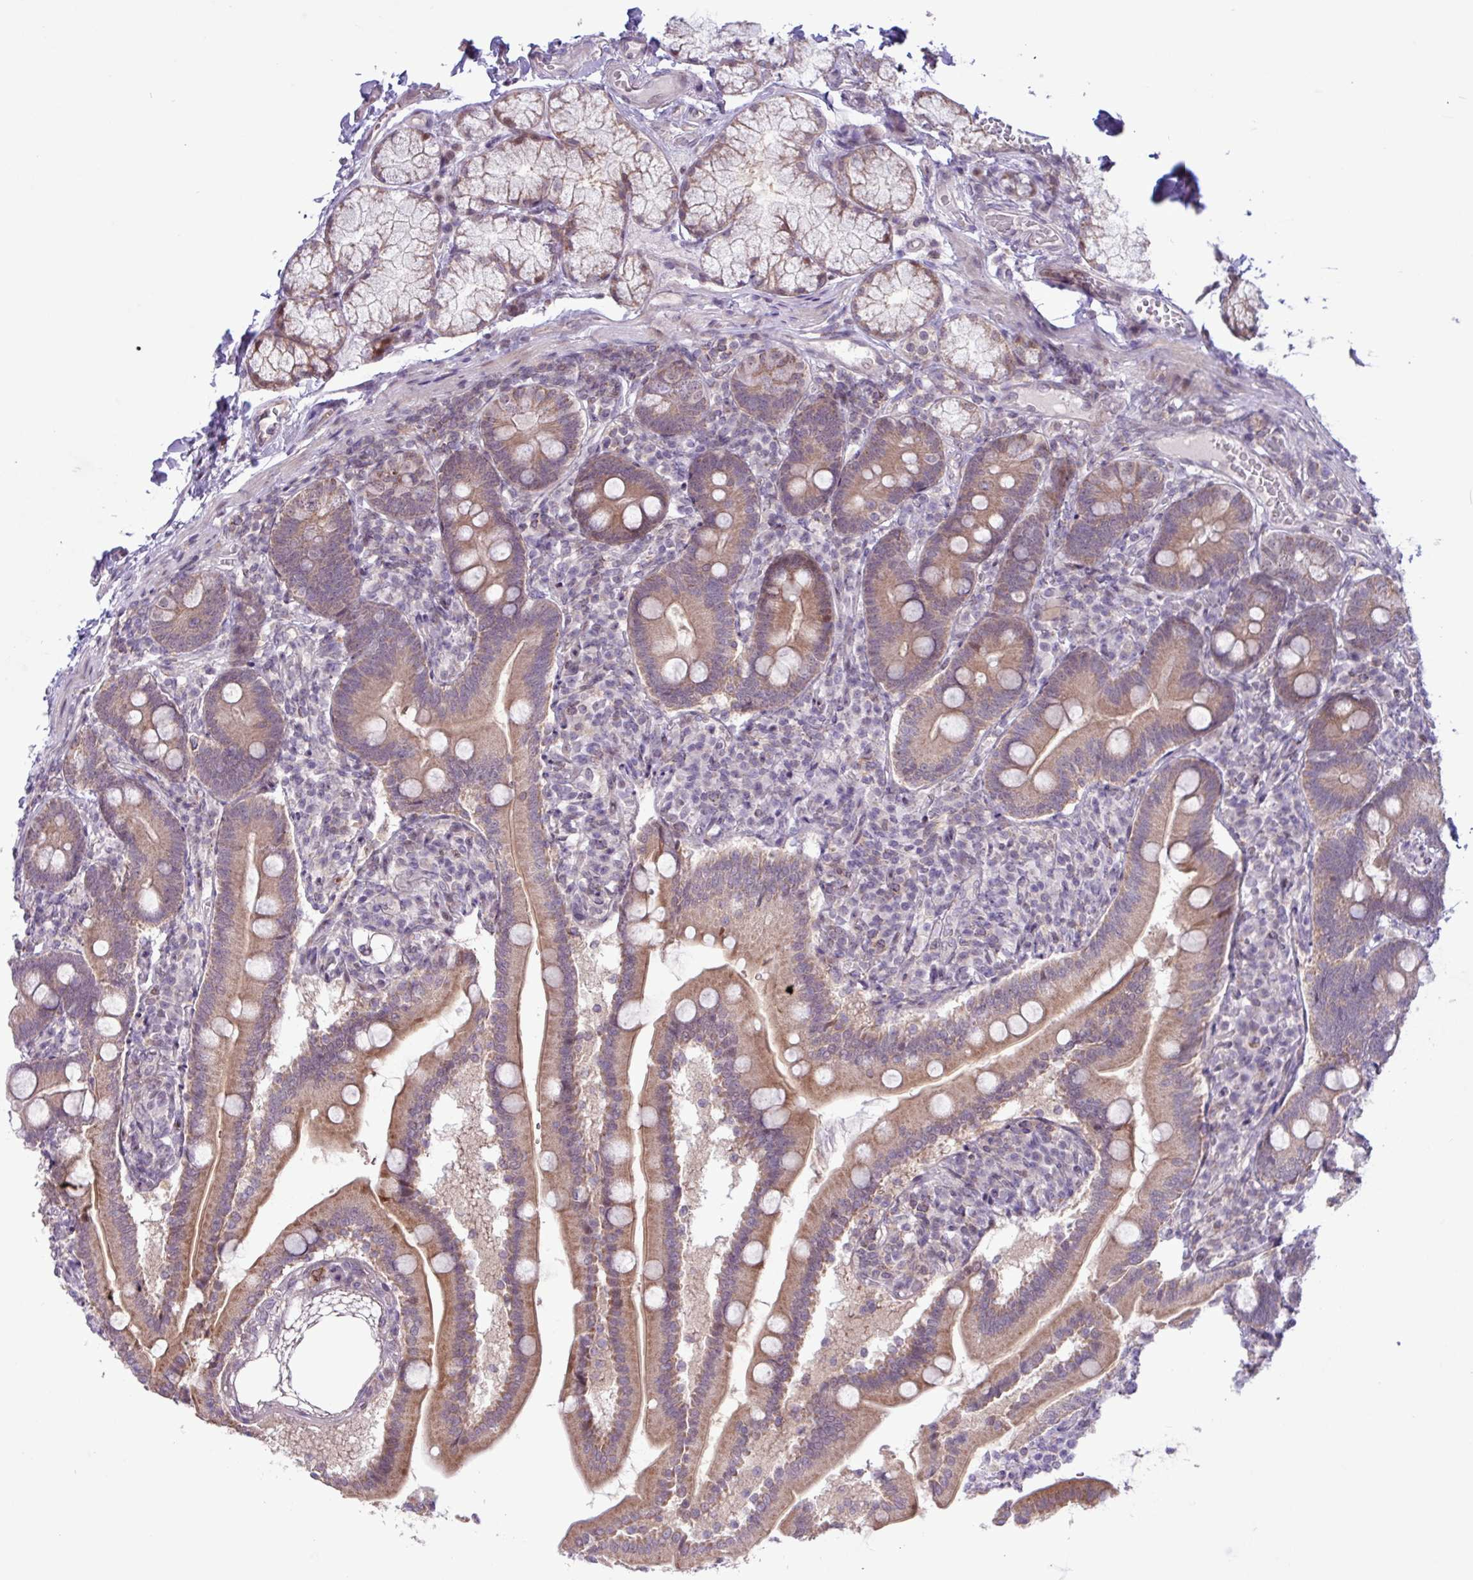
{"staining": {"intensity": "moderate", "quantity": ">75%", "location": "cytoplasmic/membranous"}, "tissue": "duodenum", "cell_type": "Glandular cells", "image_type": "normal", "snomed": [{"axis": "morphology", "description": "Normal tissue, NOS"}, {"axis": "topography", "description": "Duodenum"}], "caption": "Immunohistochemistry staining of unremarkable duodenum, which demonstrates medium levels of moderate cytoplasmic/membranous expression in about >75% of glandular cells indicating moderate cytoplasmic/membranous protein expression. The staining was performed using DAB (brown) for protein detection and nuclei were counterstained in hematoxylin (blue).", "gene": "RTL3", "patient": {"sex": "female", "age": 67}}